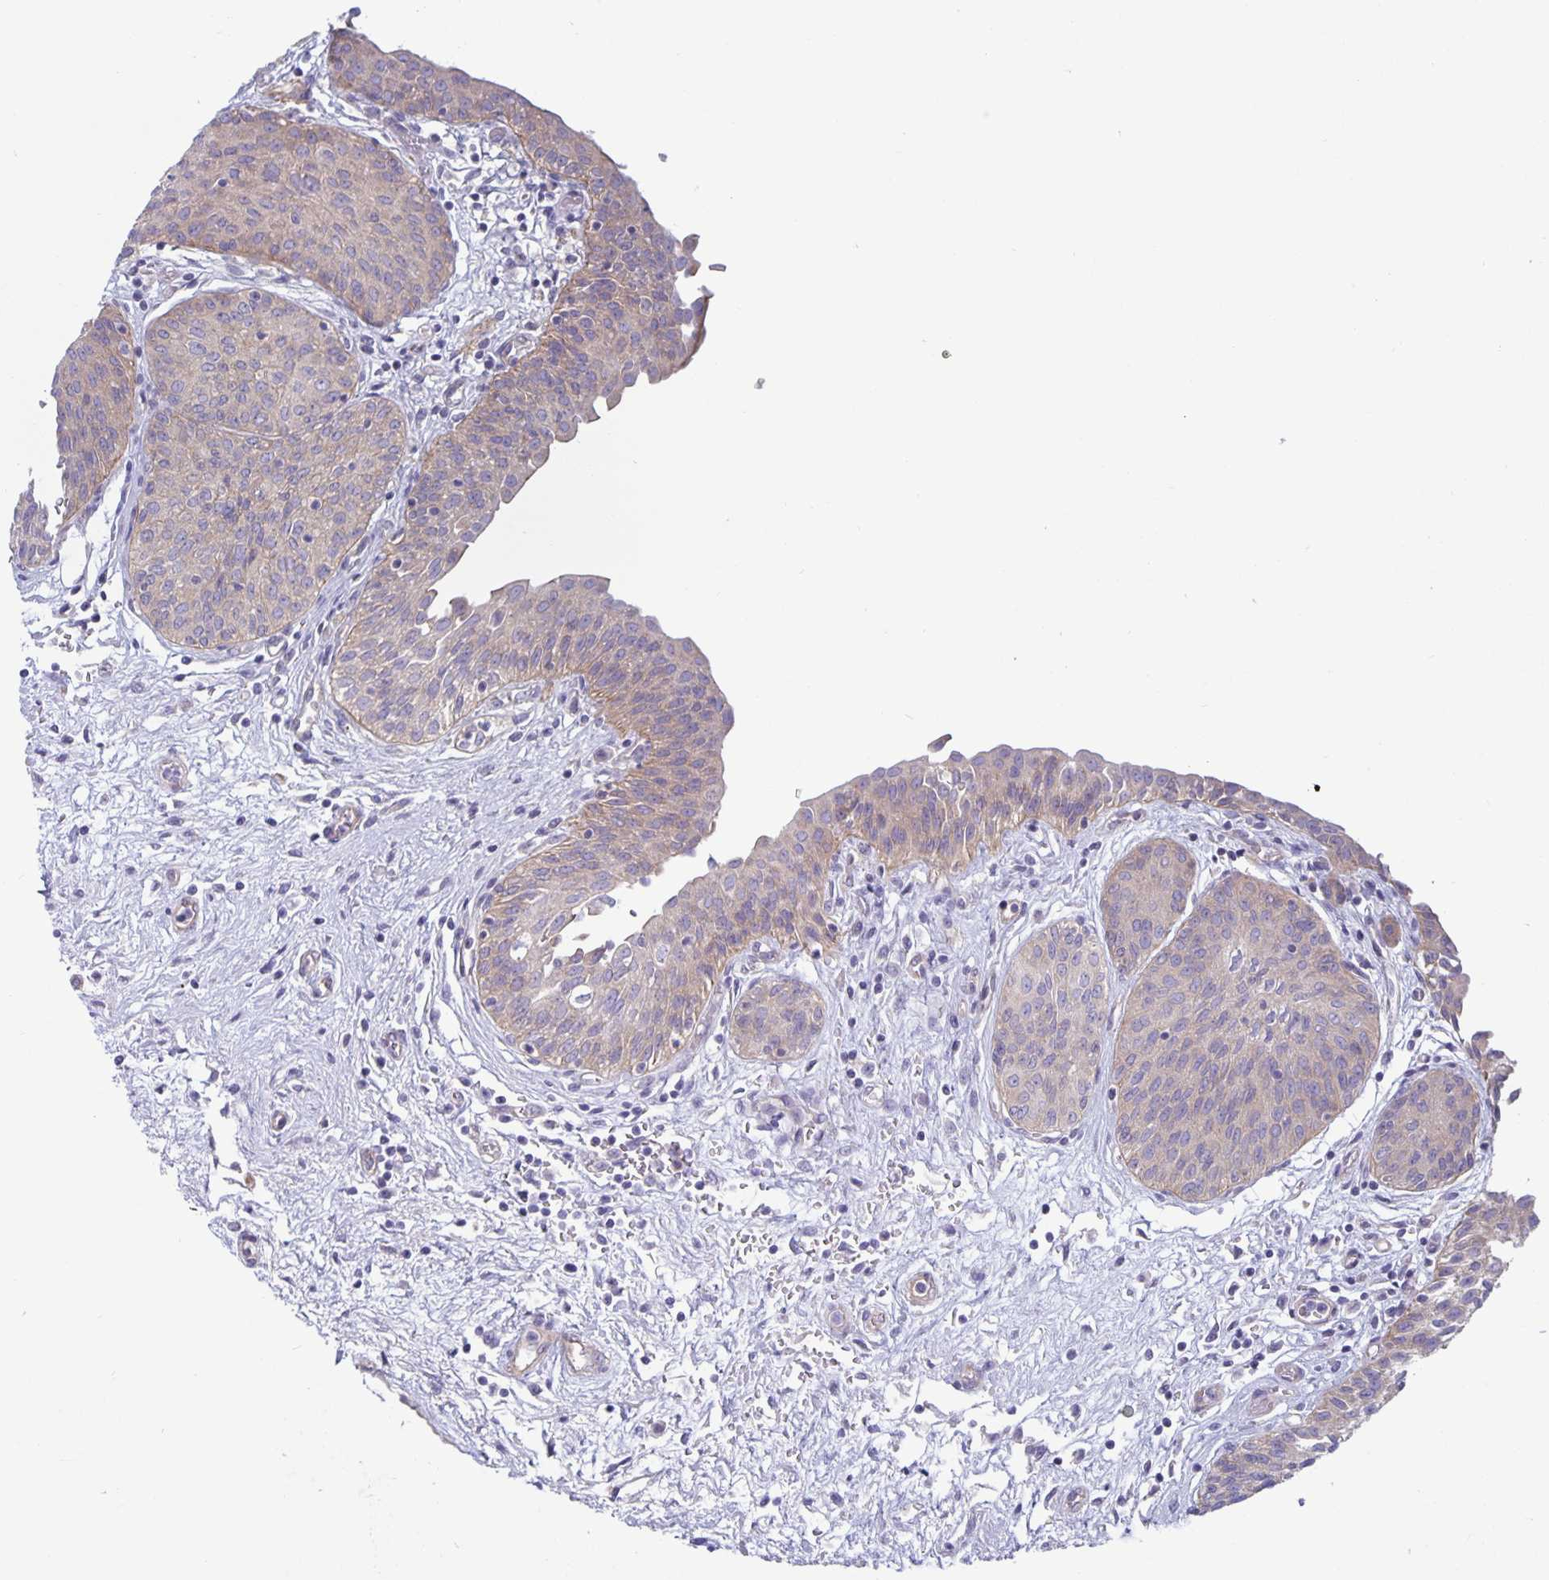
{"staining": {"intensity": "weak", "quantity": "25%-75%", "location": "cytoplasmic/membranous"}, "tissue": "urinary bladder", "cell_type": "Urothelial cells", "image_type": "normal", "snomed": [{"axis": "morphology", "description": "Normal tissue, NOS"}, {"axis": "topography", "description": "Urinary bladder"}], "caption": "Immunohistochemical staining of unremarkable urinary bladder reveals weak cytoplasmic/membranous protein staining in about 25%-75% of urothelial cells.", "gene": "PLCB3", "patient": {"sex": "male", "age": 68}}